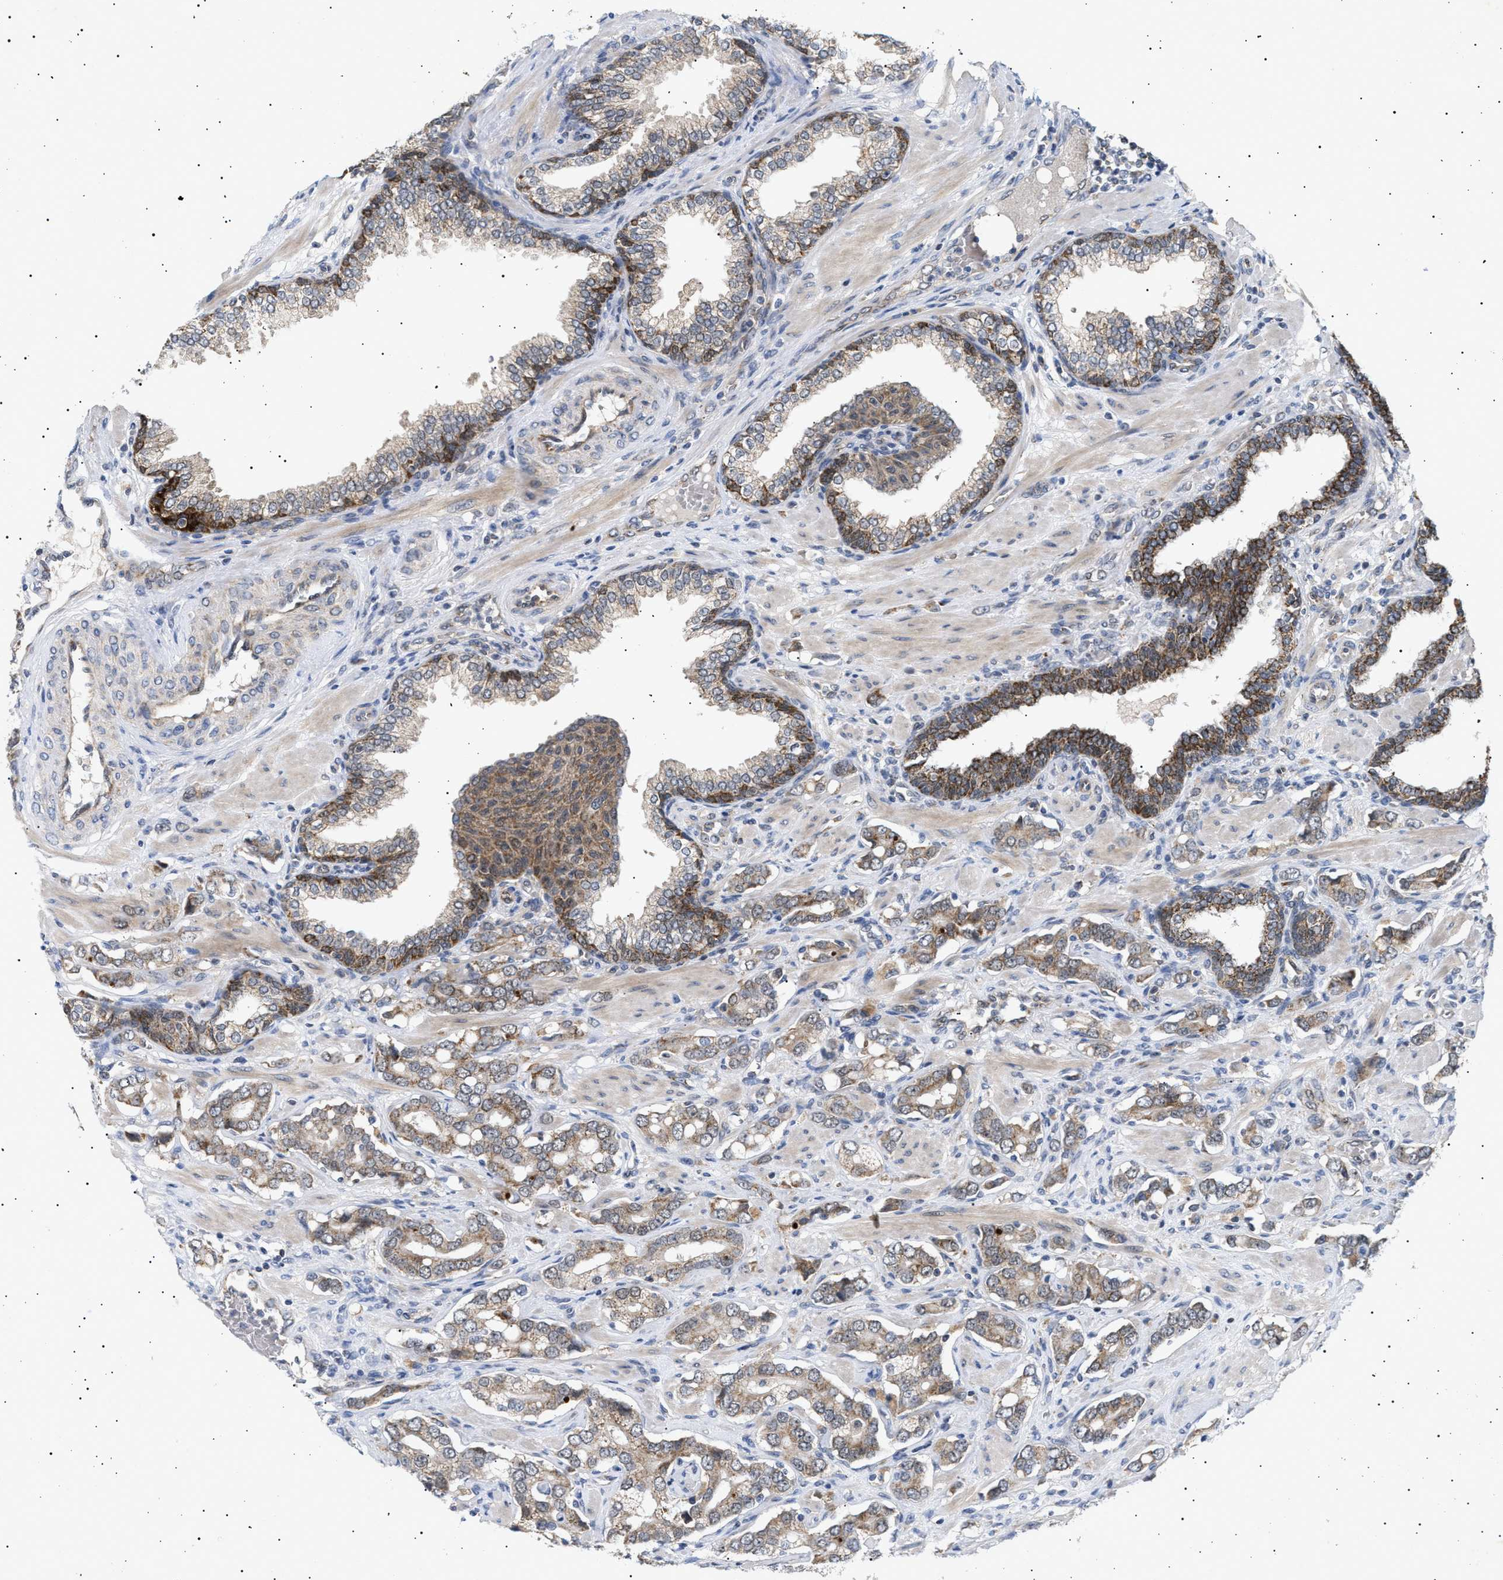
{"staining": {"intensity": "weak", "quantity": ">75%", "location": "cytoplasmic/membranous"}, "tissue": "prostate cancer", "cell_type": "Tumor cells", "image_type": "cancer", "snomed": [{"axis": "morphology", "description": "Adenocarcinoma, High grade"}, {"axis": "topography", "description": "Prostate"}], "caption": "Human prostate adenocarcinoma (high-grade) stained with a protein marker reveals weak staining in tumor cells.", "gene": "SIRT5", "patient": {"sex": "male", "age": 52}}